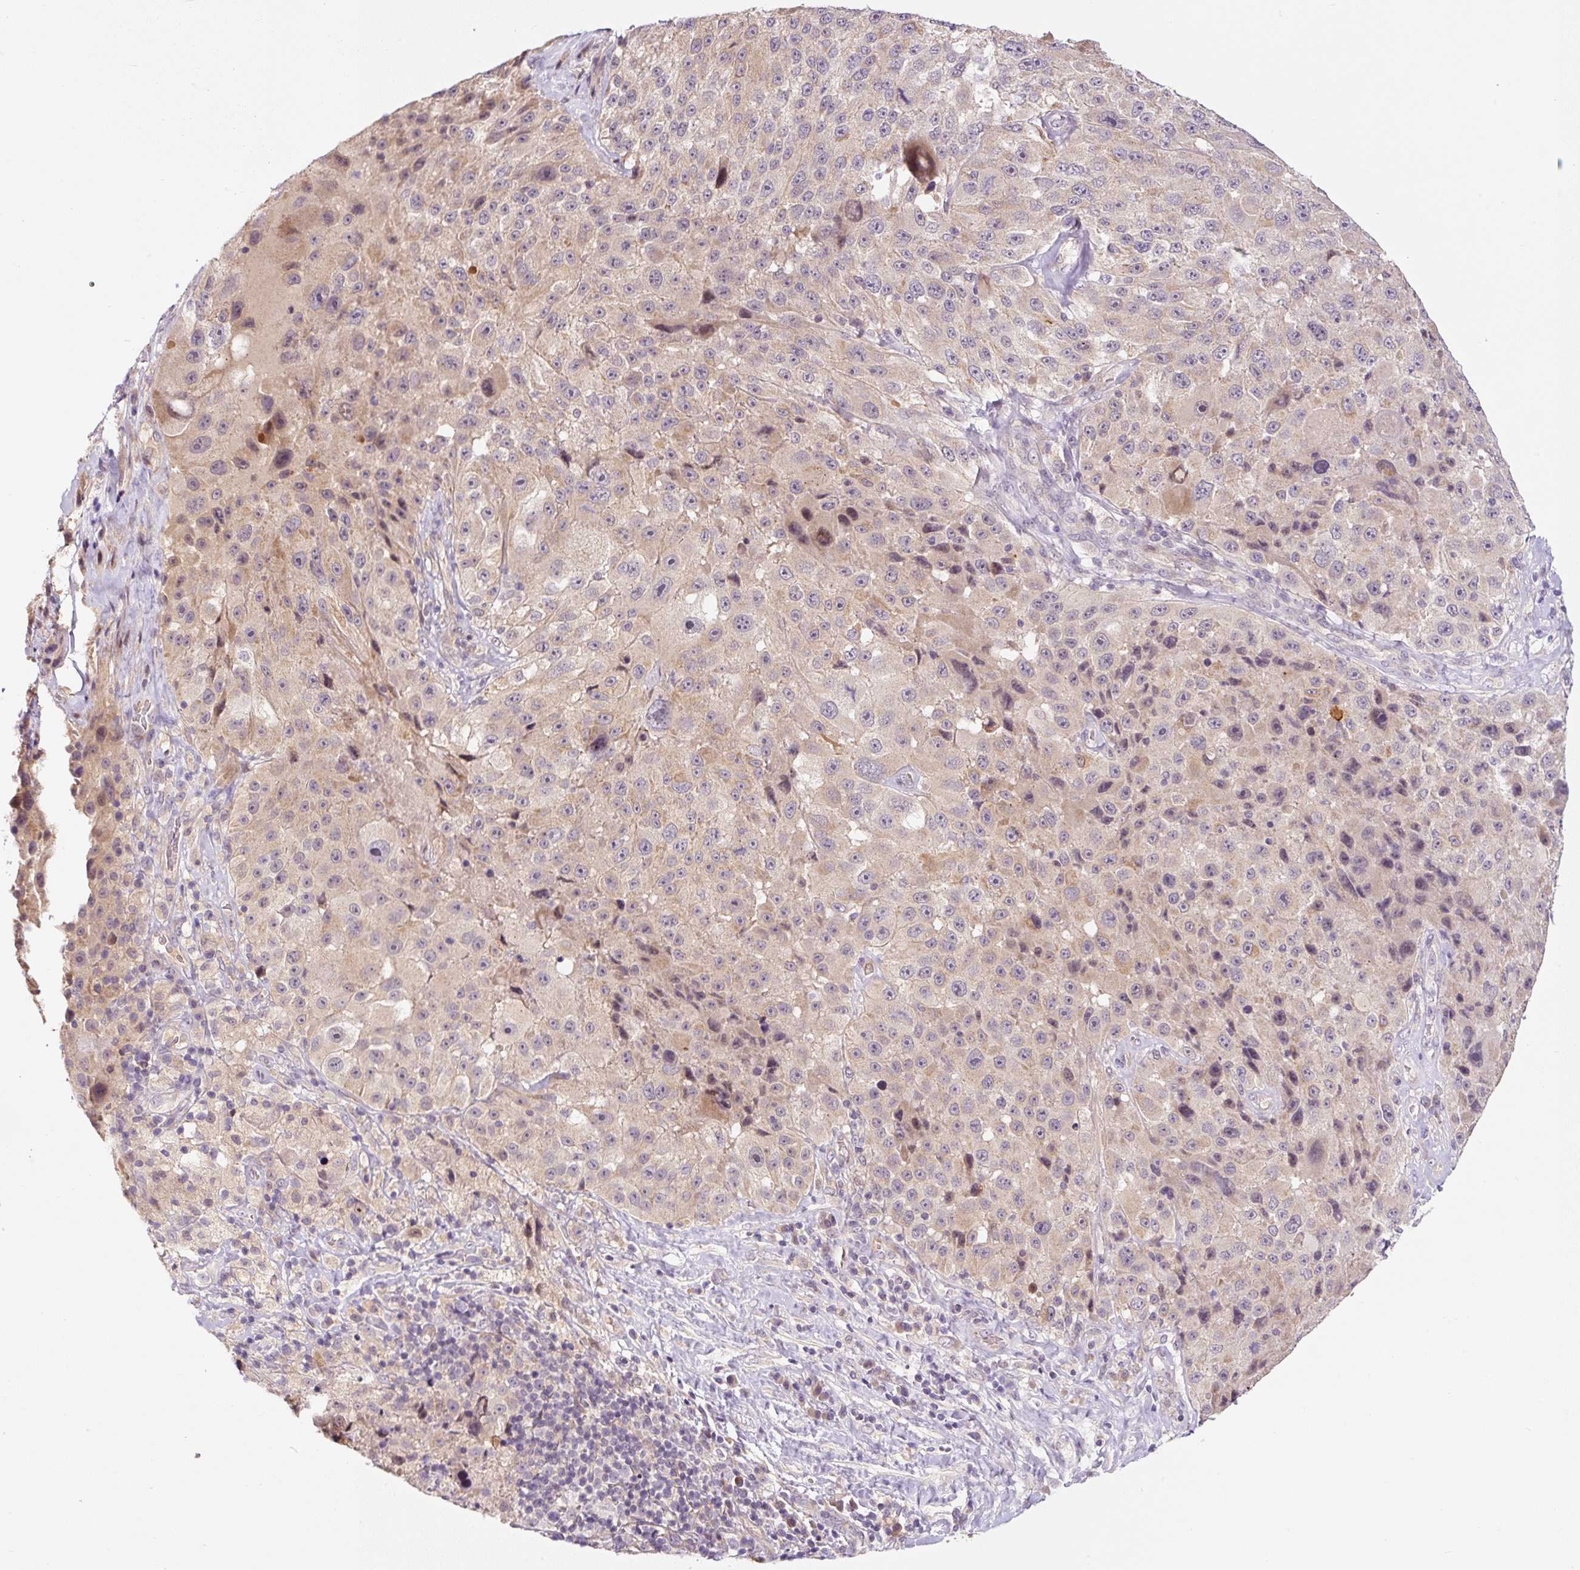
{"staining": {"intensity": "weak", "quantity": "<25%", "location": "cytoplasmic/membranous"}, "tissue": "melanoma", "cell_type": "Tumor cells", "image_type": "cancer", "snomed": [{"axis": "morphology", "description": "Malignant melanoma, Metastatic site"}, {"axis": "topography", "description": "Lymph node"}], "caption": "Tumor cells show no significant positivity in melanoma.", "gene": "PRKAA2", "patient": {"sex": "male", "age": 62}}